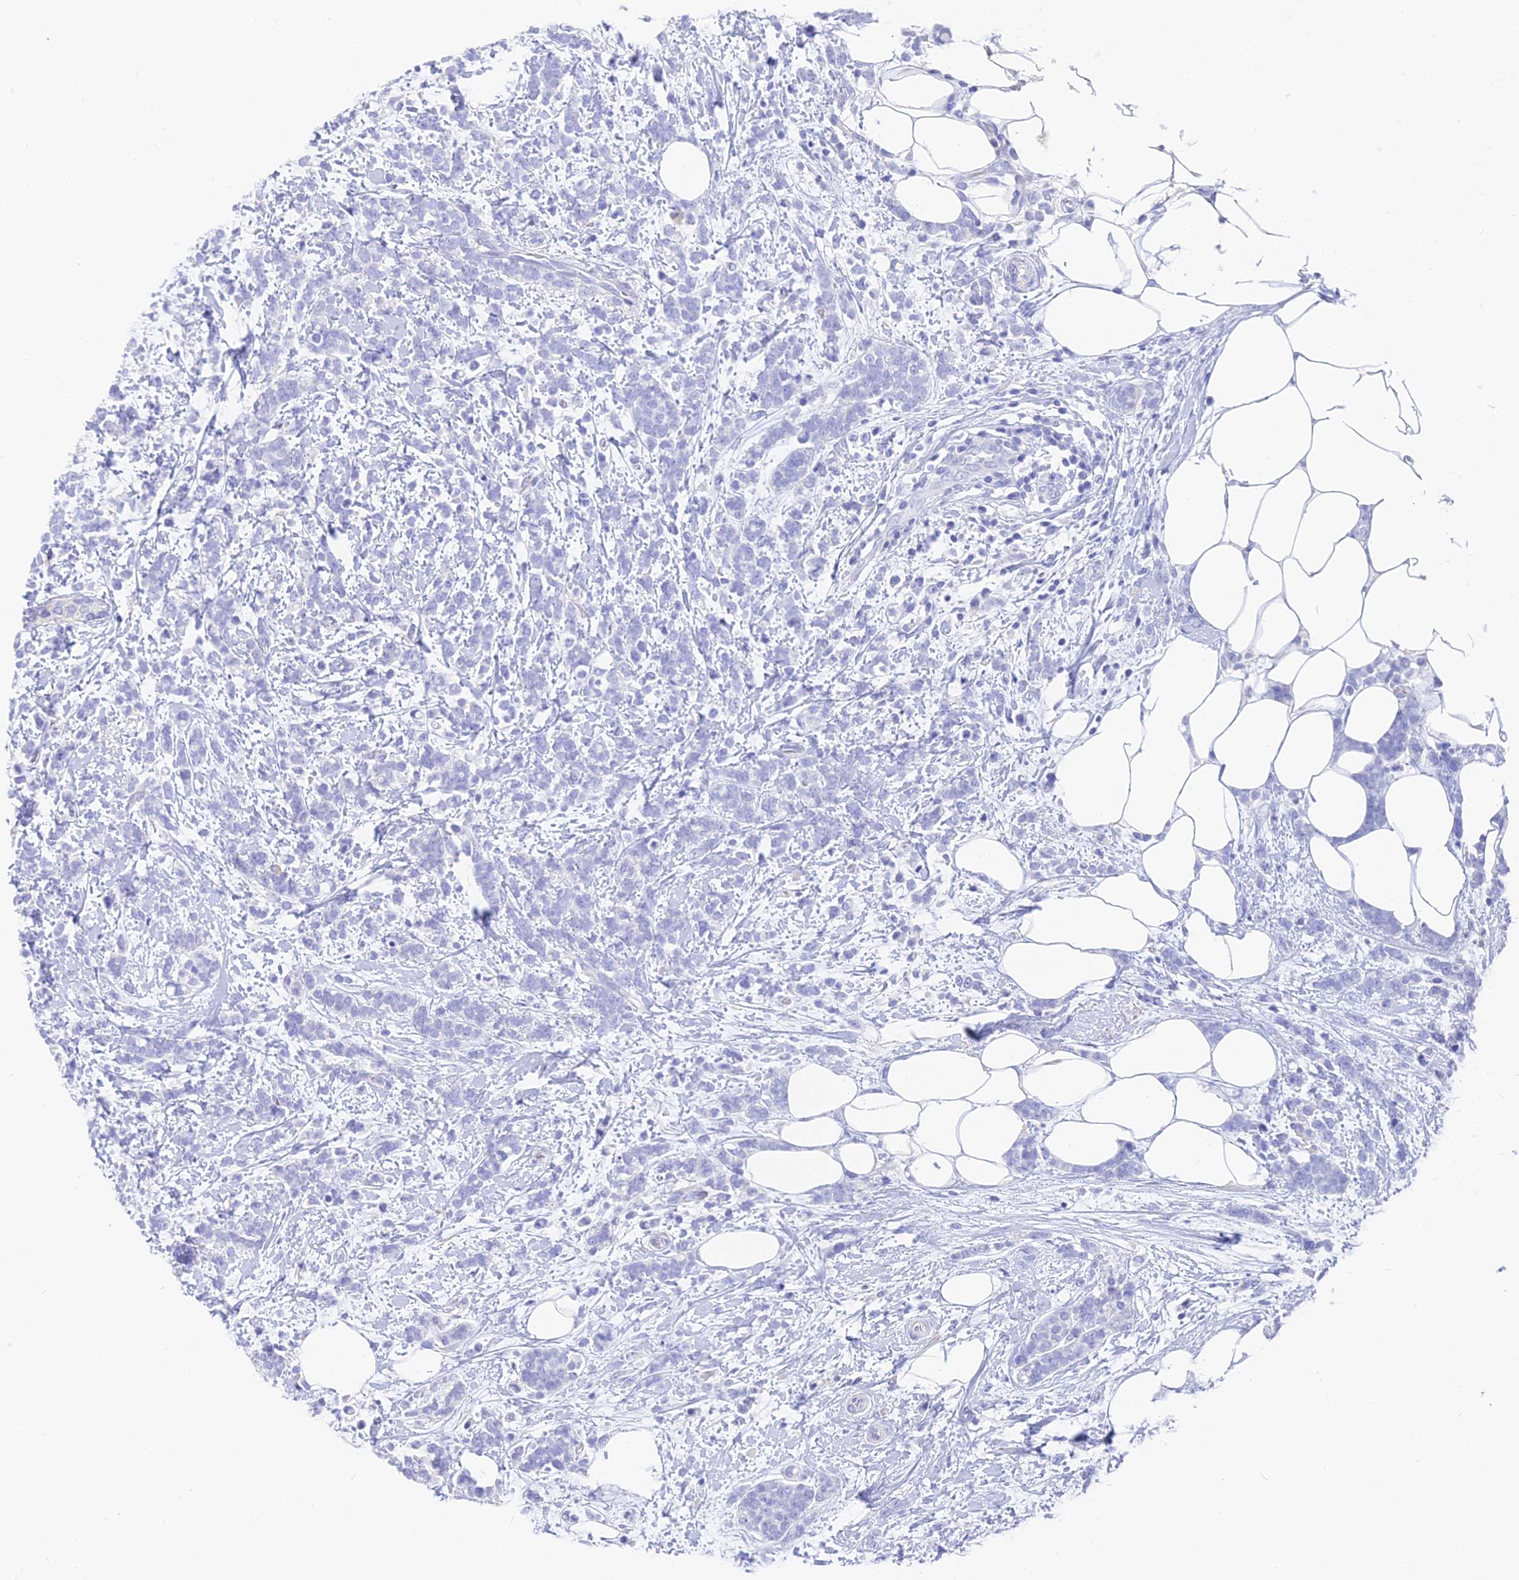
{"staining": {"intensity": "negative", "quantity": "none", "location": "none"}, "tissue": "breast cancer", "cell_type": "Tumor cells", "image_type": "cancer", "snomed": [{"axis": "morphology", "description": "Lobular carcinoma"}, {"axis": "topography", "description": "Breast"}], "caption": "DAB immunohistochemical staining of lobular carcinoma (breast) reveals no significant expression in tumor cells.", "gene": "SLC36A2", "patient": {"sex": "female", "age": 58}}